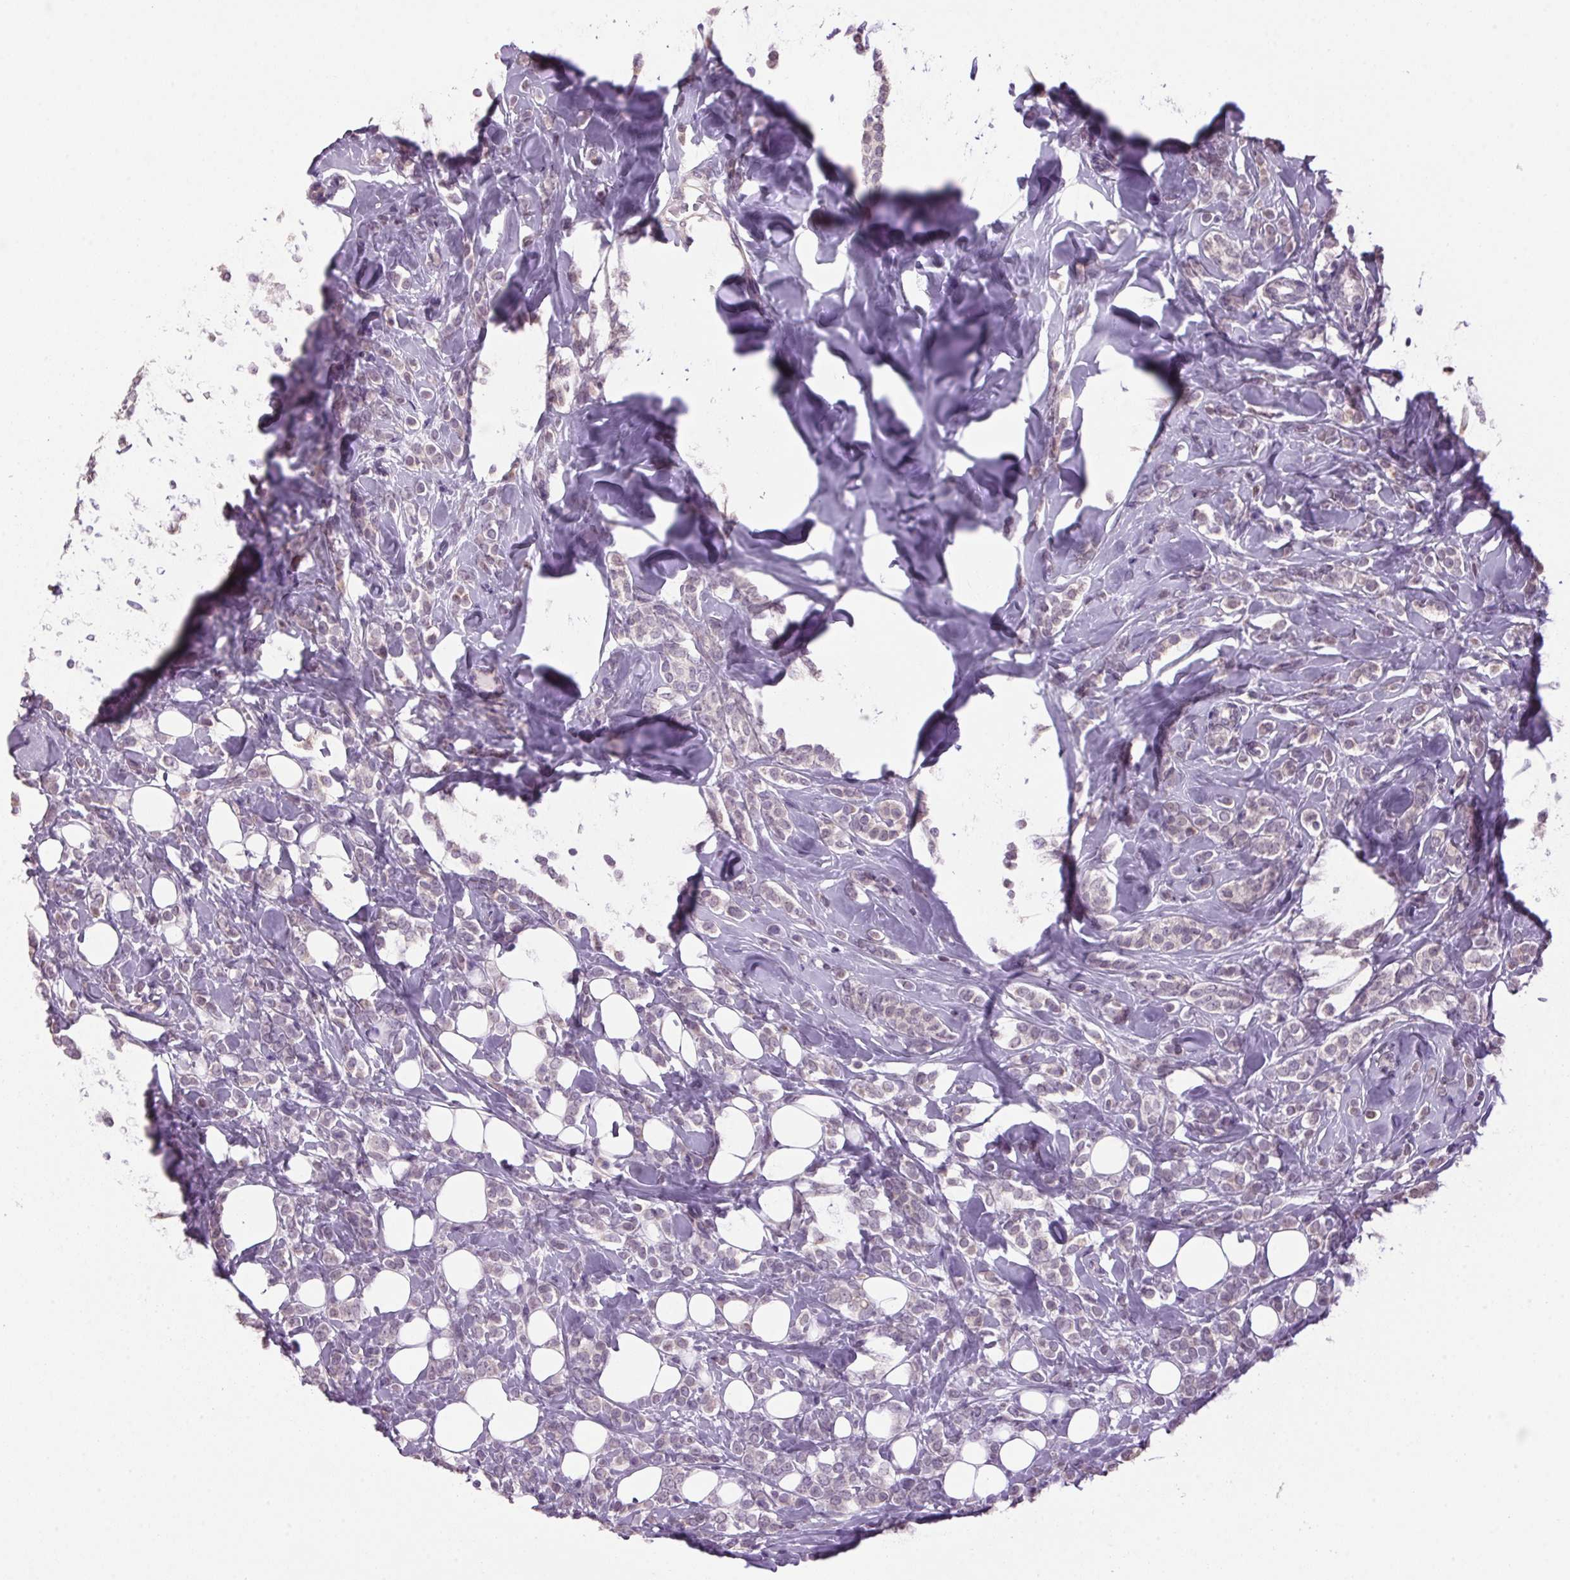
{"staining": {"intensity": "weak", "quantity": "25%-75%", "location": "nuclear"}, "tissue": "breast cancer", "cell_type": "Tumor cells", "image_type": "cancer", "snomed": [{"axis": "morphology", "description": "Lobular carcinoma"}, {"axis": "topography", "description": "Breast"}], "caption": "Immunohistochemical staining of breast lobular carcinoma shows low levels of weak nuclear protein expression in about 25%-75% of tumor cells.", "gene": "VWA3B", "patient": {"sex": "female", "age": 49}}